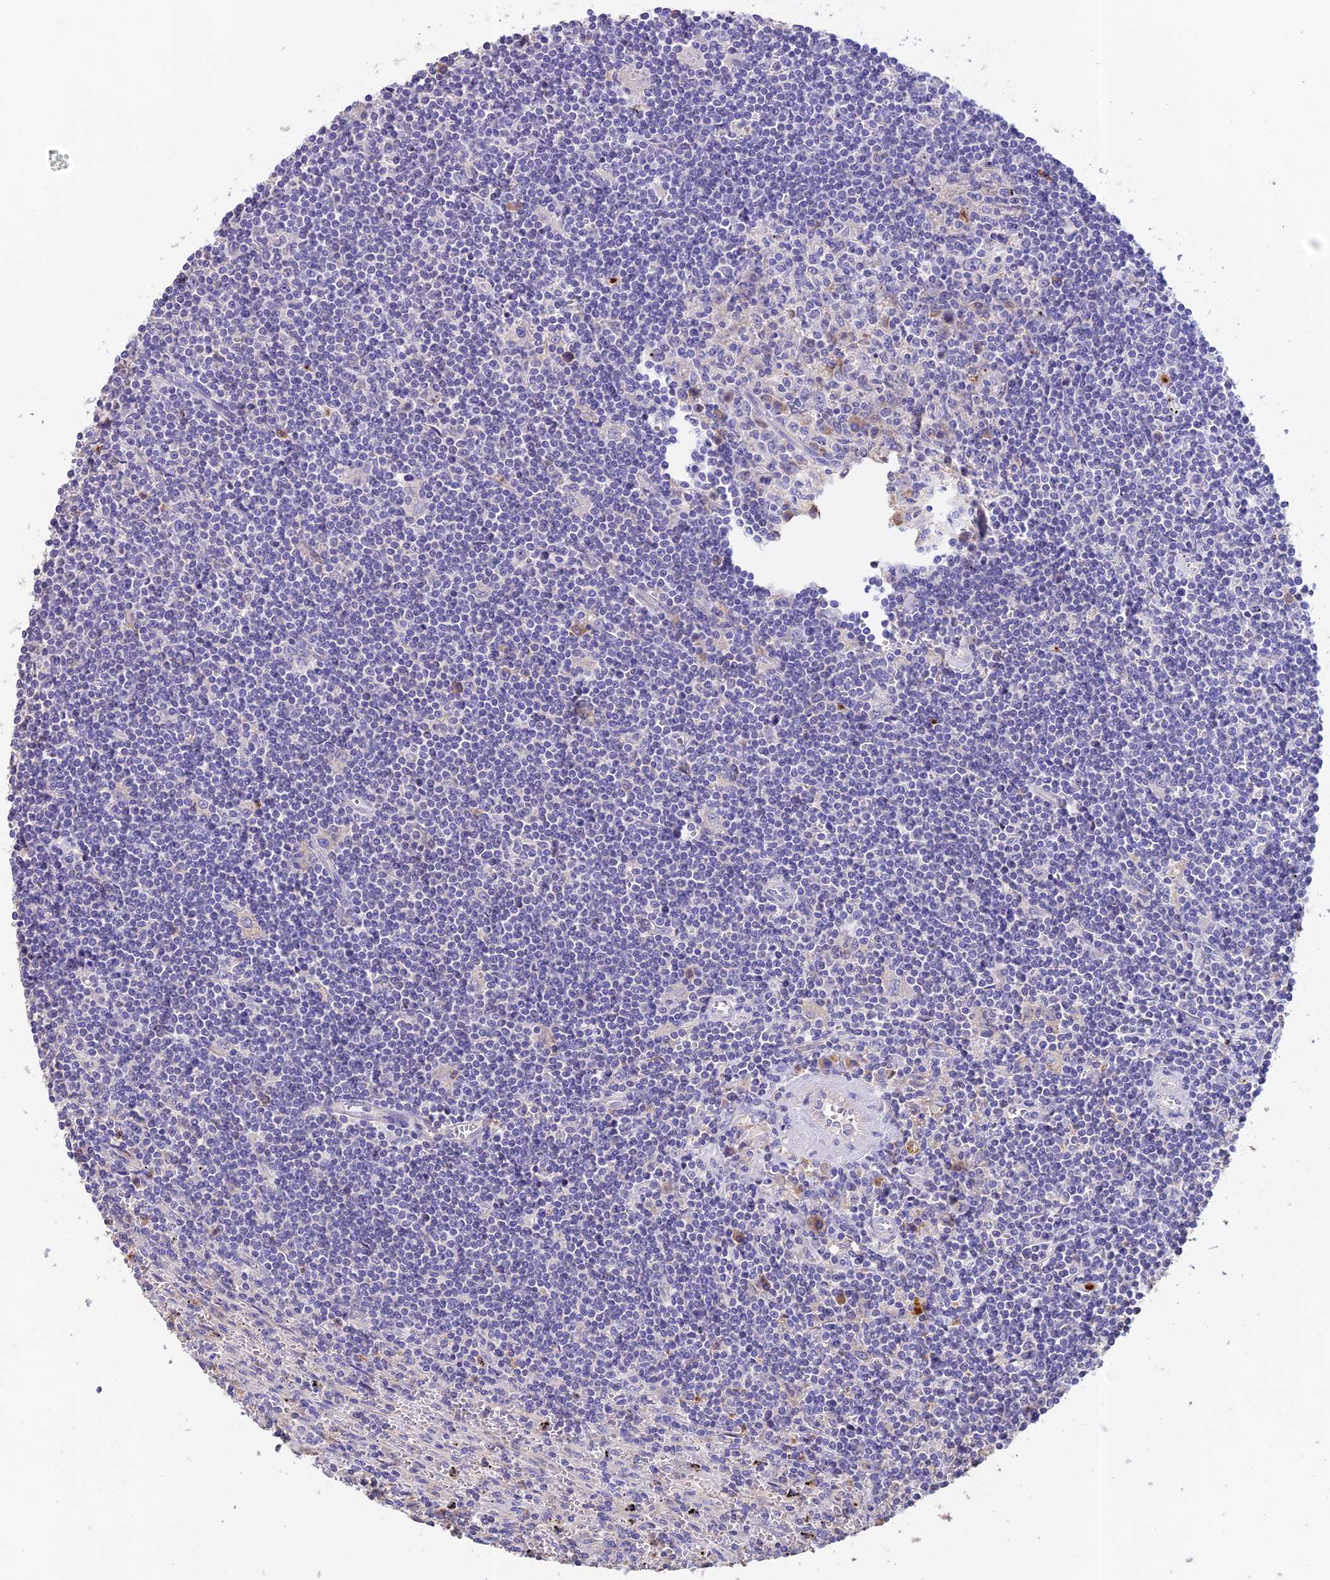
{"staining": {"intensity": "negative", "quantity": "none", "location": "none"}, "tissue": "lymphoma", "cell_type": "Tumor cells", "image_type": "cancer", "snomed": [{"axis": "morphology", "description": "Malignant lymphoma, non-Hodgkin's type, Low grade"}, {"axis": "topography", "description": "Spleen"}], "caption": "The histopathology image displays no staining of tumor cells in lymphoma.", "gene": "EMC3", "patient": {"sex": "male", "age": 76}}